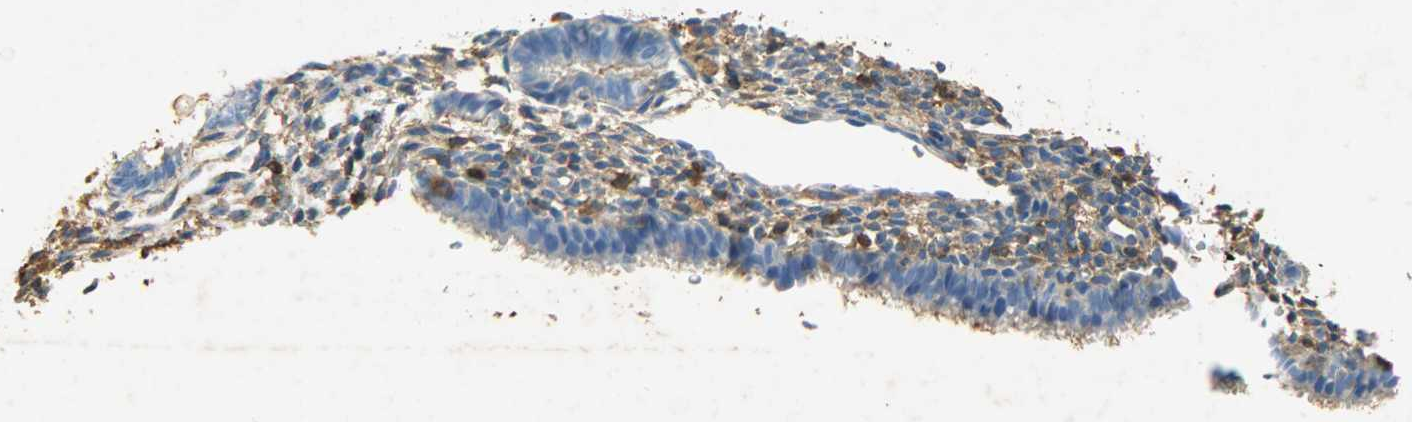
{"staining": {"intensity": "moderate", "quantity": ">75%", "location": "cytoplasmic/membranous"}, "tissue": "endometrium", "cell_type": "Cells in endometrial stroma", "image_type": "normal", "snomed": [{"axis": "morphology", "description": "Normal tissue, NOS"}, {"axis": "topography", "description": "Endometrium"}], "caption": "Brown immunohistochemical staining in unremarkable endometrium displays moderate cytoplasmic/membranous staining in approximately >75% of cells in endometrial stroma.", "gene": "ANXA6", "patient": {"sex": "female", "age": 27}}